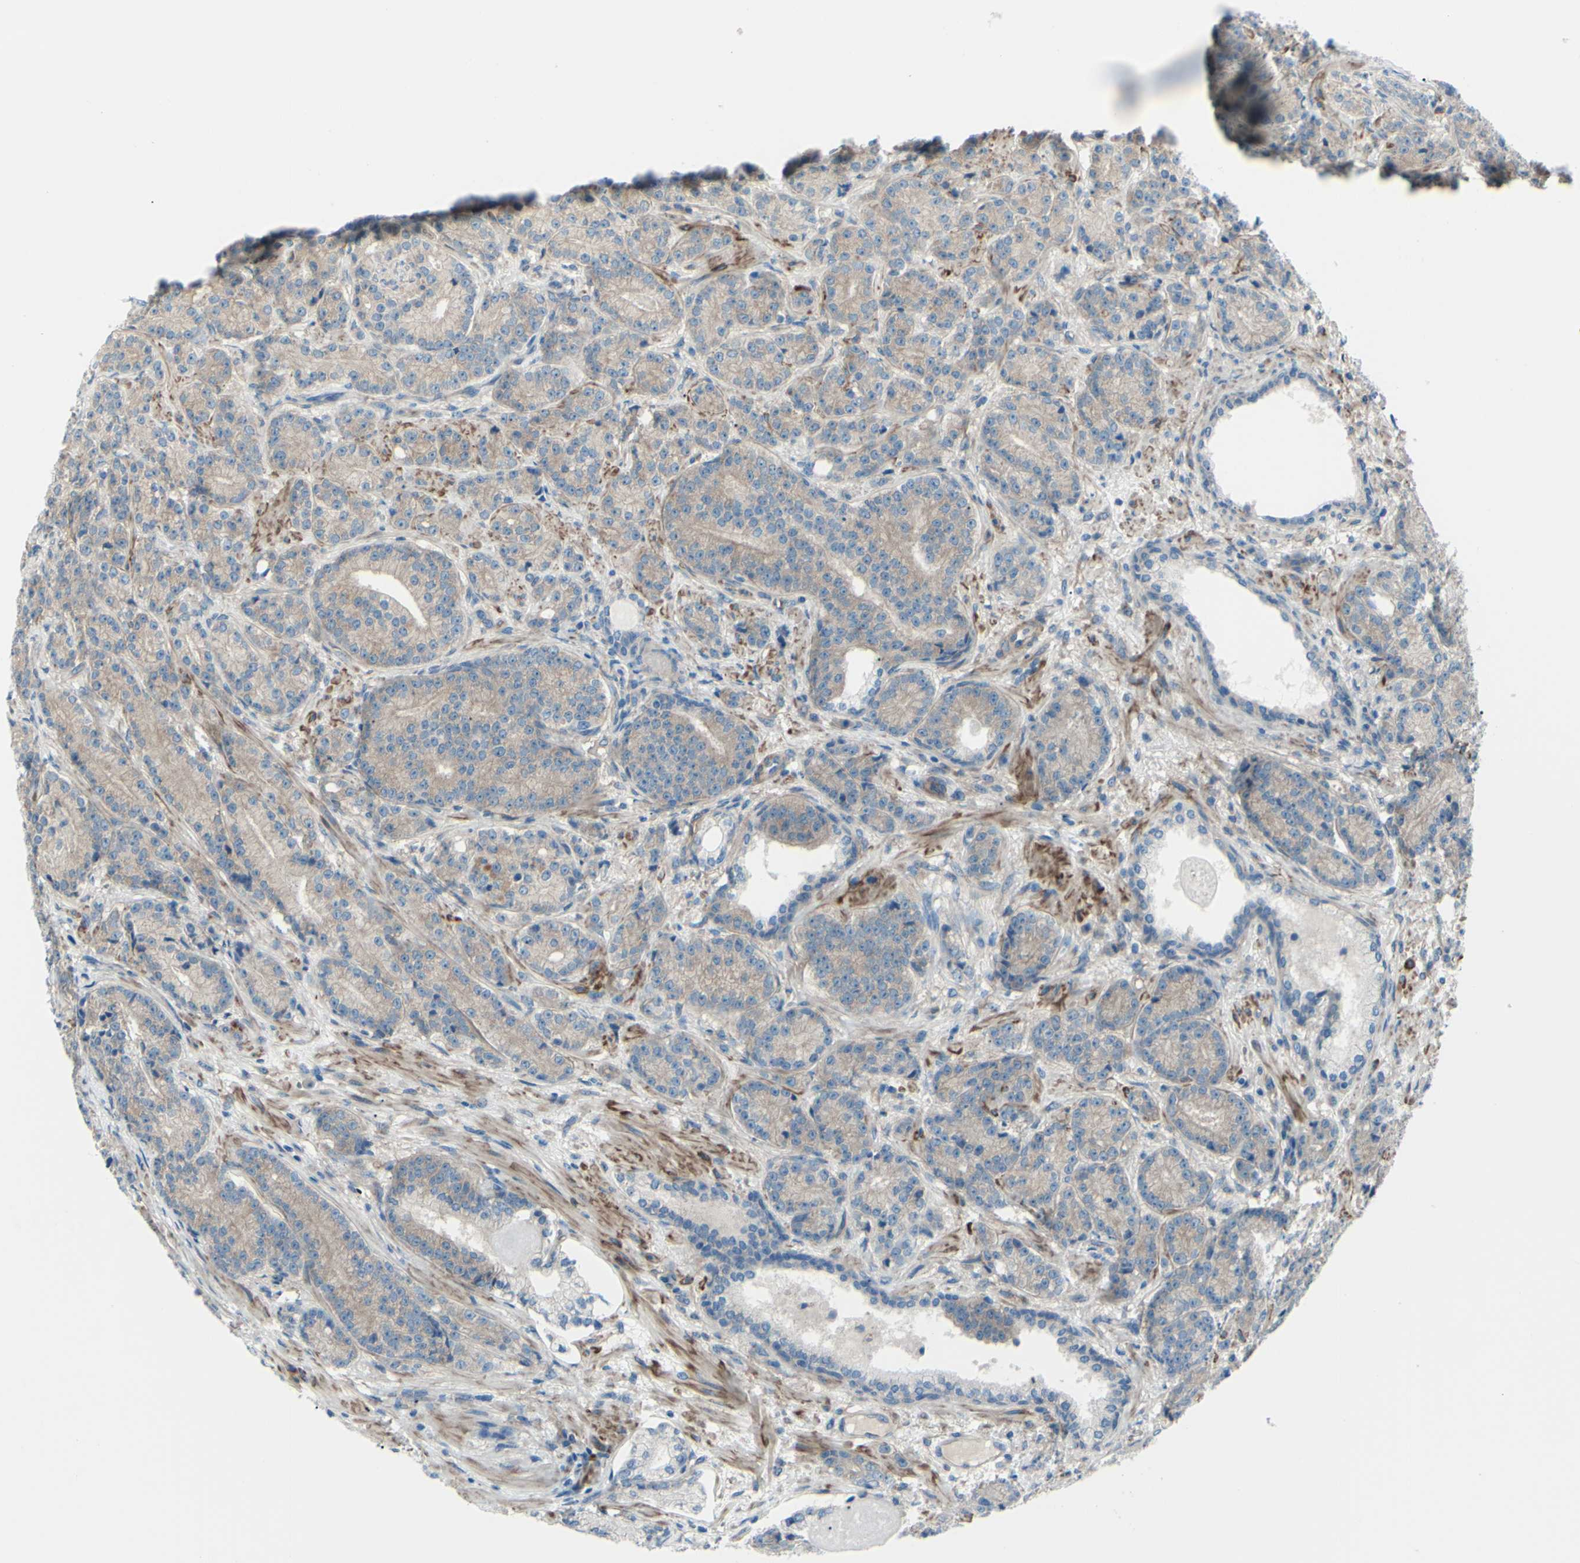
{"staining": {"intensity": "moderate", "quantity": ">75%", "location": "cytoplasmic/membranous"}, "tissue": "prostate cancer", "cell_type": "Tumor cells", "image_type": "cancer", "snomed": [{"axis": "morphology", "description": "Adenocarcinoma, High grade"}, {"axis": "topography", "description": "Prostate"}], "caption": "Adenocarcinoma (high-grade) (prostate) stained with immunohistochemistry (IHC) exhibits moderate cytoplasmic/membranous expression in approximately >75% of tumor cells.", "gene": "PCDHGA2", "patient": {"sex": "male", "age": 61}}